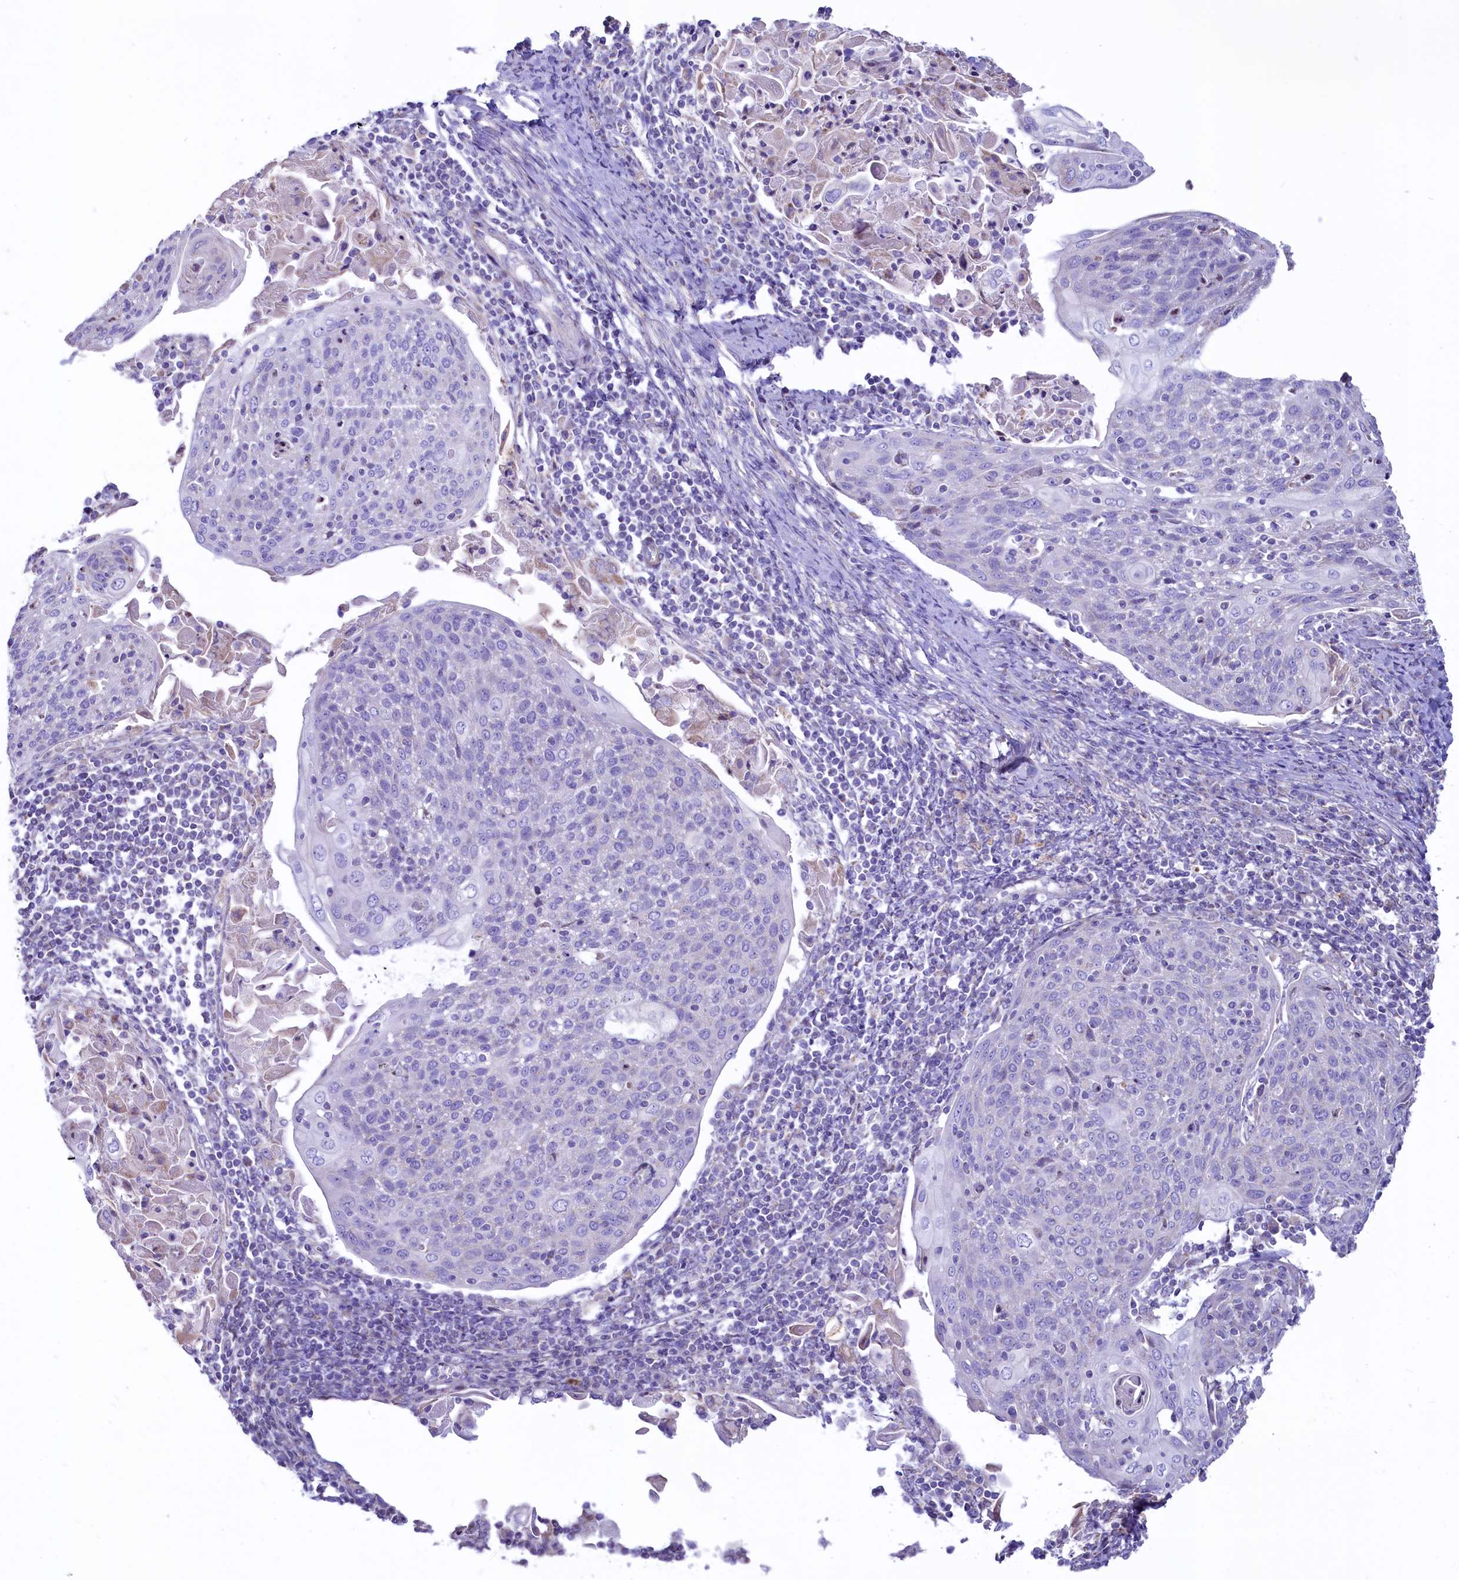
{"staining": {"intensity": "negative", "quantity": "none", "location": "none"}, "tissue": "cervical cancer", "cell_type": "Tumor cells", "image_type": "cancer", "snomed": [{"axis": "morphology", "description": "Squamous cell carcinoma, NOS"}, {"axis": "topography", "description": "Cervix"}], "caption": "Tumor cells are negative for protein expression in human squamous cell carcinoma (cervical). Brightfield microscopy of immunohistochemistry stained with DAB (brown) and hematoxylin (blue), captured at high magnification.", "gene": "VWCE", "patient": {"sex": "female", "age": 67}}